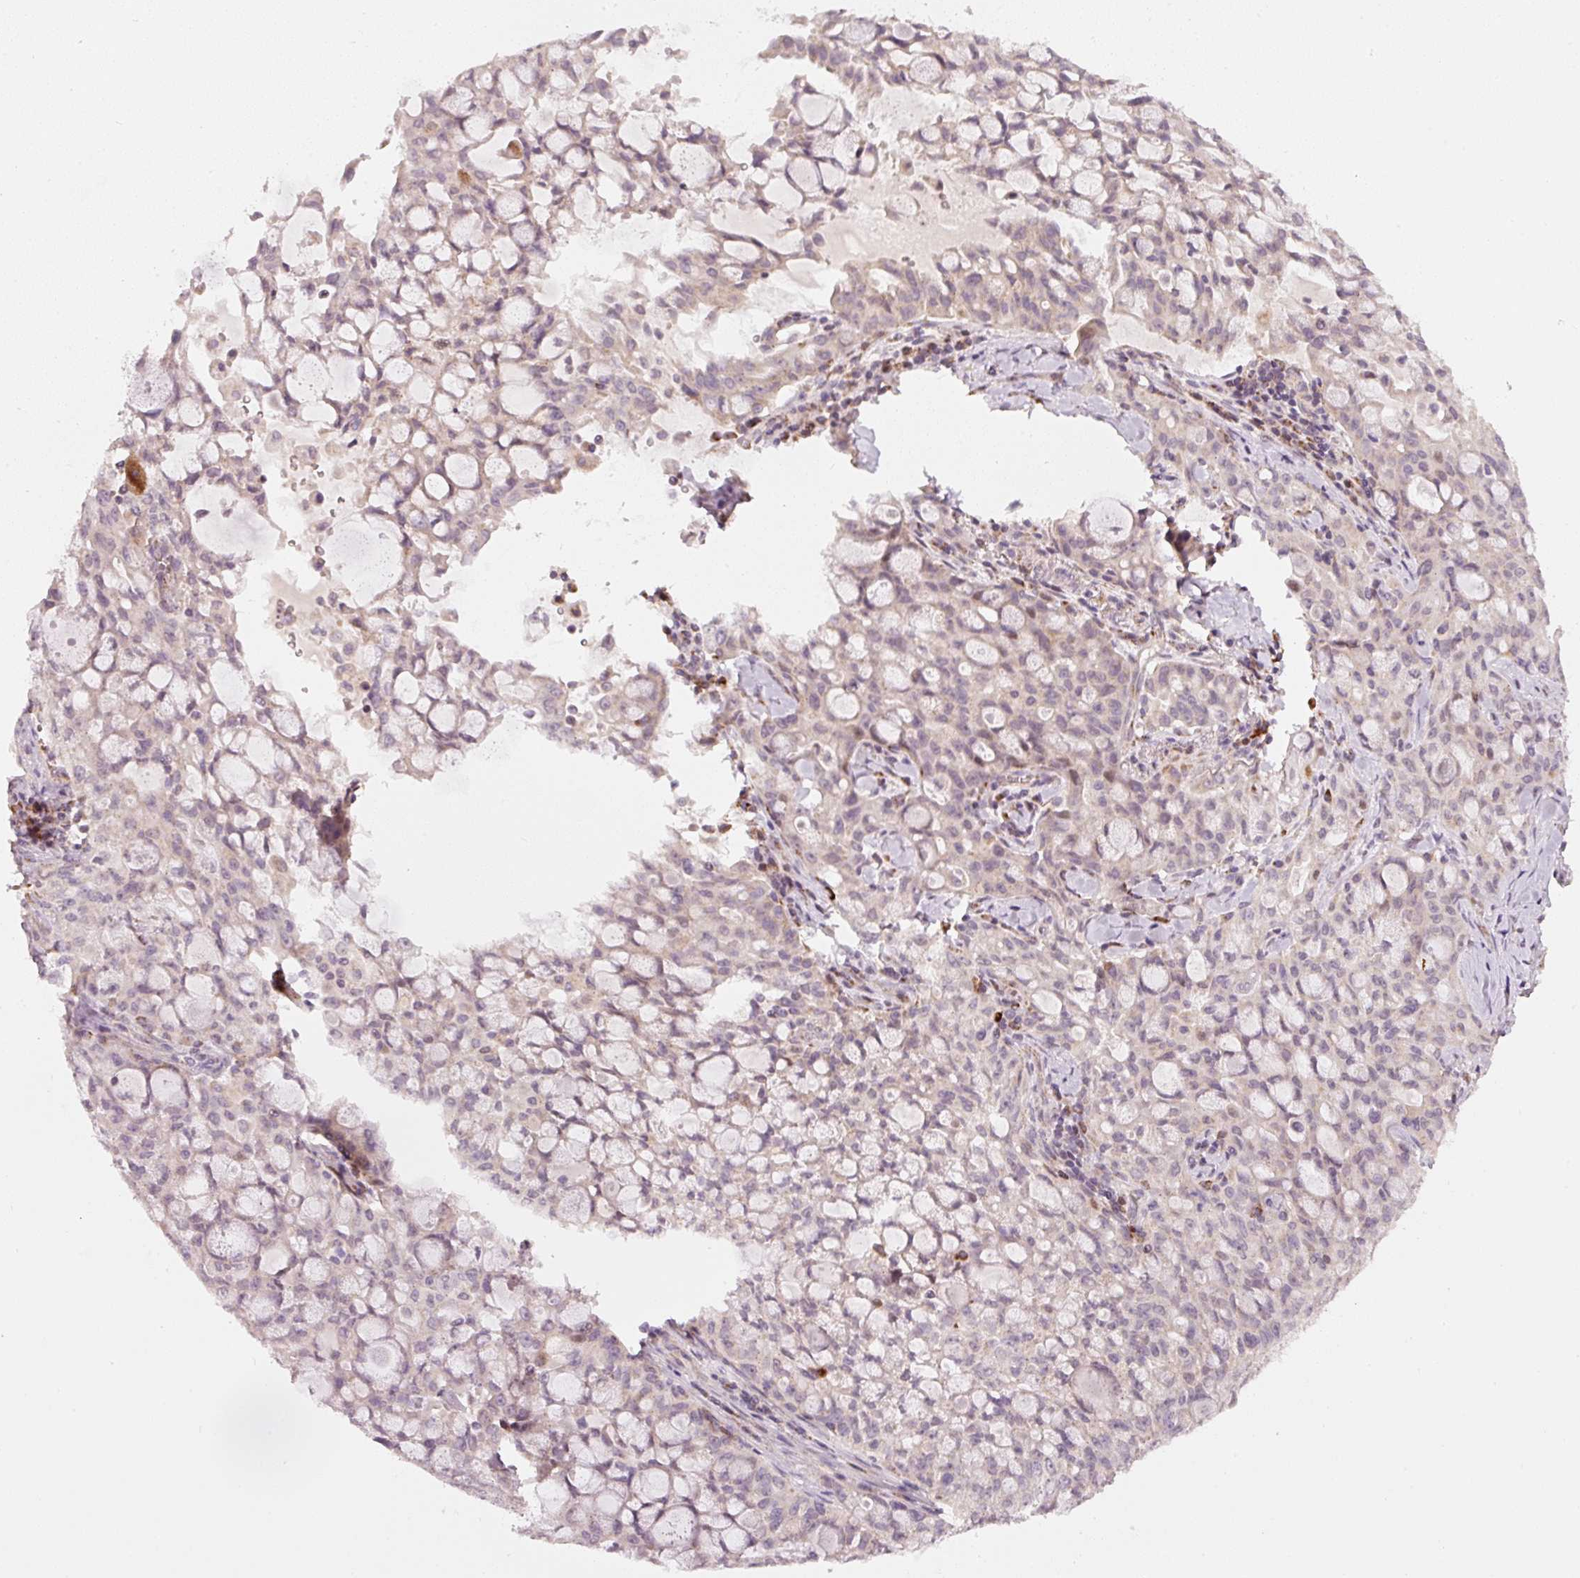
{"staining": {"intensity": "negative", "quantity": "none", "location": "none"}, "tissue": "lung cancer", "cell_type": "Tumor cells", "image_type": "cancer", "snomed": [{"axis": "morphology", "description": "Adenocarcinoma, NOS"}, {"axis": "topography", "description": "Lung"}], "caption": "Tumor cells show no significant expression in lung cancer (adenocarcinoma).", "gene": "TOB2", "patient": {"sex": "female", "age": 44}}